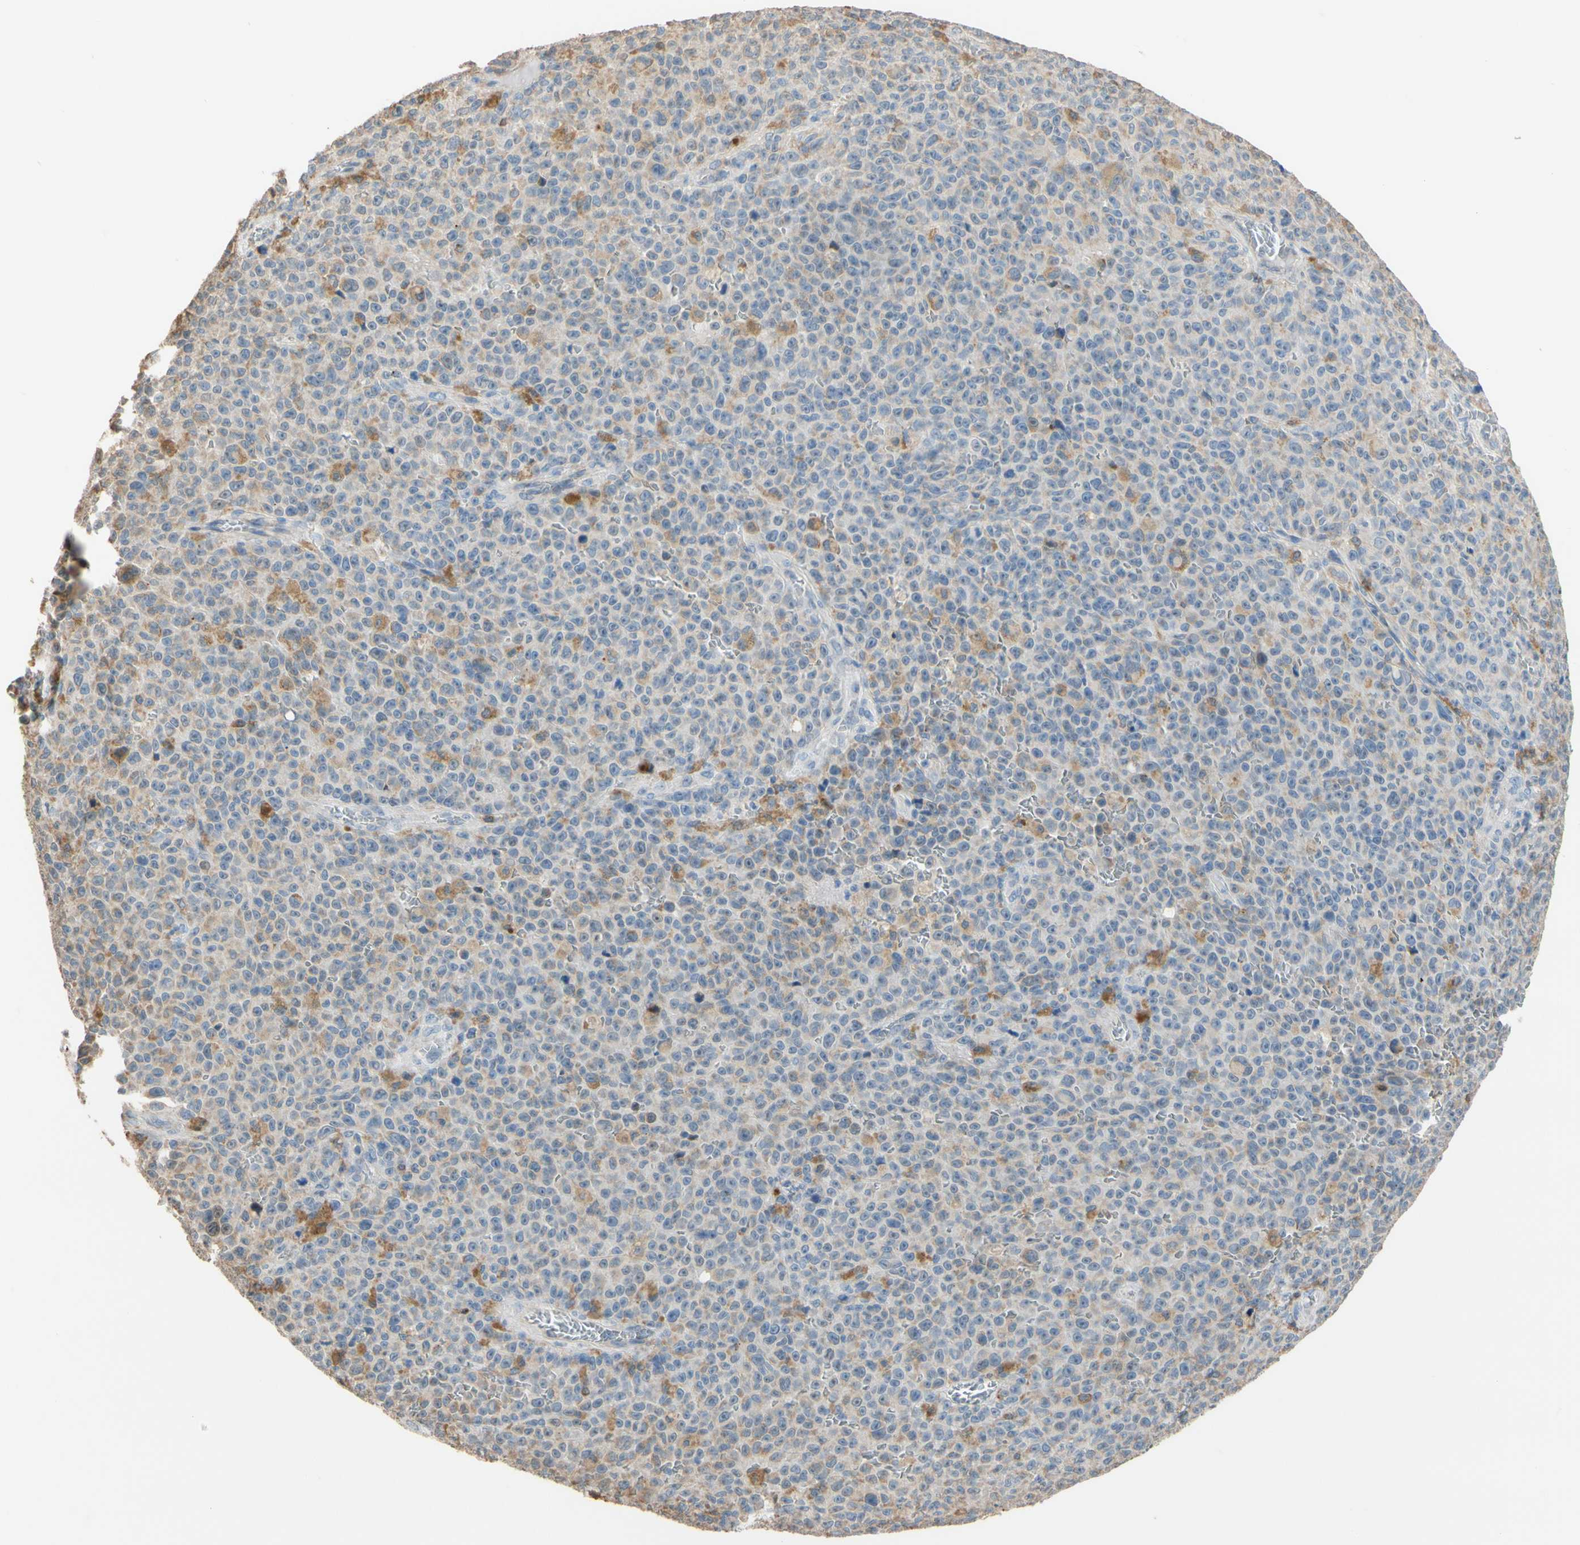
{"staining": {"intensity": "moderate", "quantity": "25%-75%", "location": "cytoplasmic/membranous"}, "tissue": "melanoma", "cell_type": "Tumor cells", "image_type": "cancer", "snomed": [{"axis": "morphology", "description": "Malignant melanoma, NOS"}, {"axis": "topography", "description": "Skin"}], "caption": "Protein expression analysis of malignant melanoma displays moderate cytoplasmic/membranous positivity in approximately 25%-75% of tumor cells.", "gene": "ALDH1A2", "patient": {"sex": "female", "age": 82}}